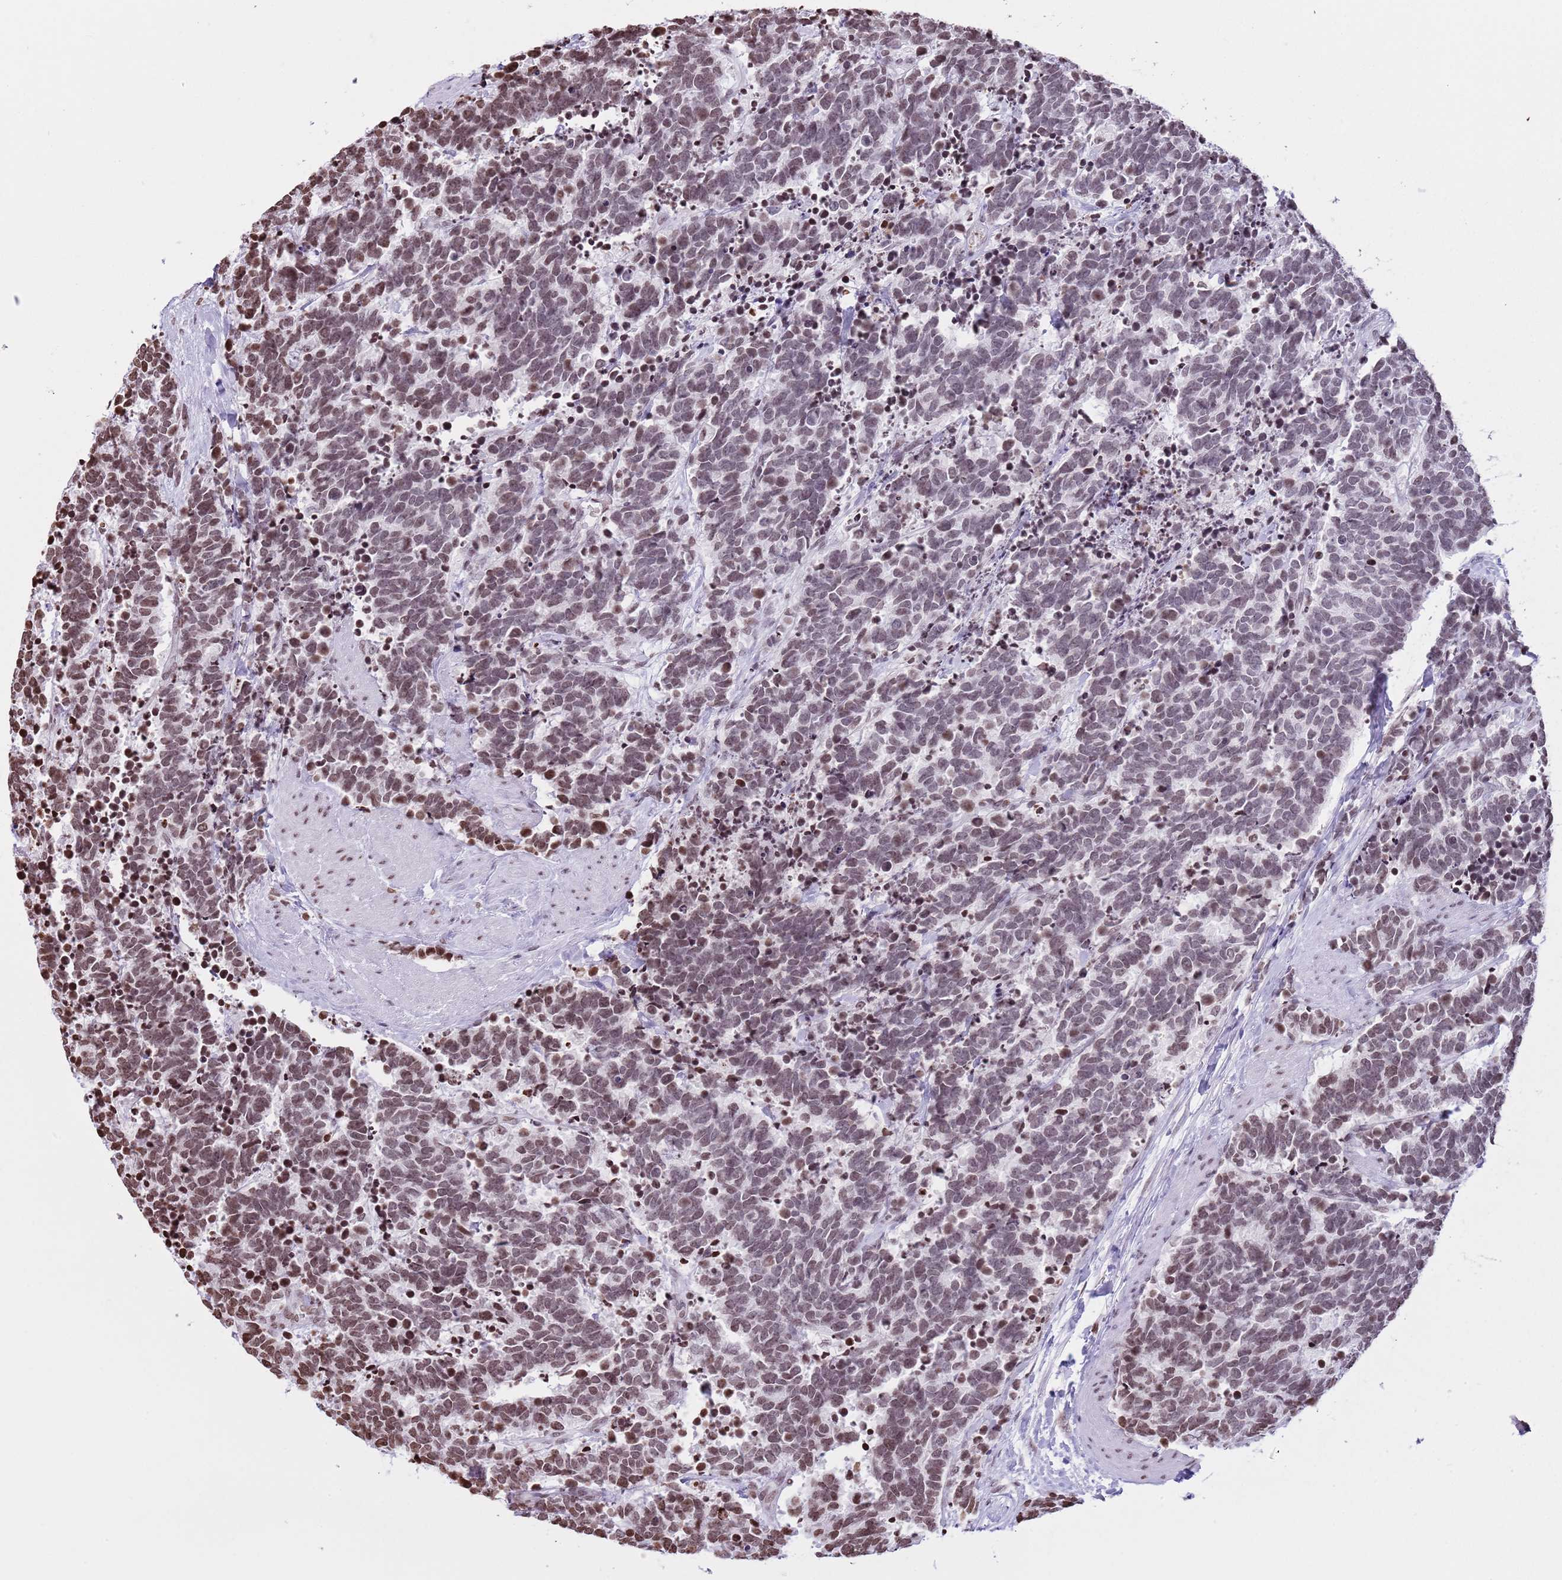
{"staining": {"intensity": "moderate", "quantity": "25%-75%", "location": "nuclear"}, "tissue": "carcinoid", "cell_type": "Tumor cells", "image_type": "cancer", "snomed": [{"axis": "morphology", "description": "Carcinoma, NOS"}, {"axis": "morphology", "description": "Carcinoid, malignant, NOS"}, {"axis": "topography", "description": "Prostate"}], "caption": "A histopathology image showing moderate nuclear positivity in about 25%-75% of tumor cells in carcinoma, as visualized by brown immunohistochemical staining.", "gene": "KPNA3", "patient": {"sex": "male", "age": 57}}